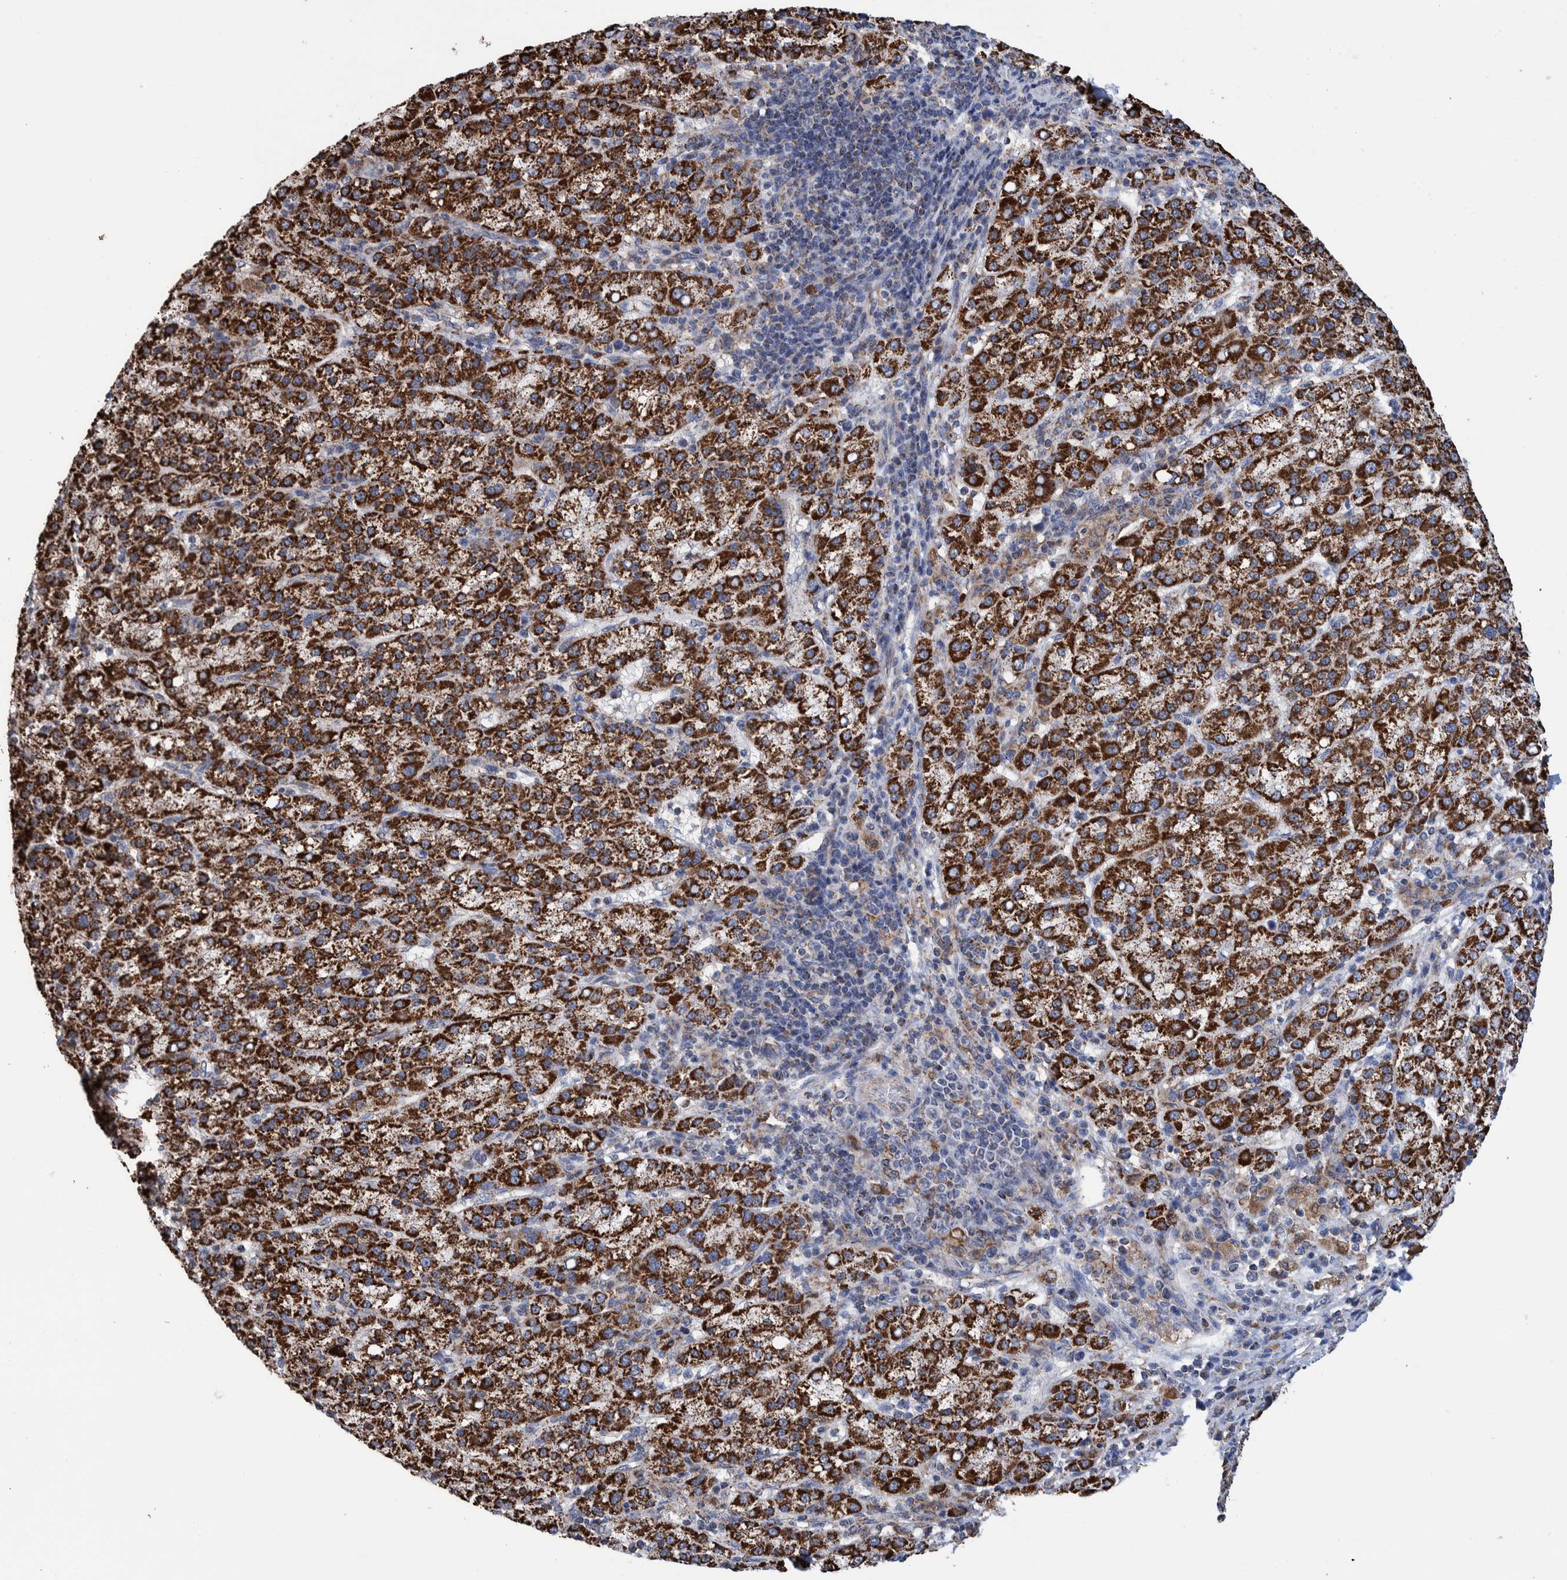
{"staining": {"intensity": "strong", "quantity": ">75%", "location": "cytoplasmic/membranous"}, "tissue": "liver cancer", "cell_type": "Tumor cells", "image_type": "cancer", "snomed": [{"axis": "morphology", "description": "Carcinoma, Hepatocellular, NOS"}, {"axis": "topography", "description": "Liver"}], "caption": "Tumor cells exhibit high levels of strong cytoplasmic/membranous staining in approximately >75% of cells in hepatocellular carcinoma (liver). (brown staining indicates protein expression, while blue staining denotes nuclei).", "gene": "DECR1", "patient": {"sex": "female", "age": 58}}